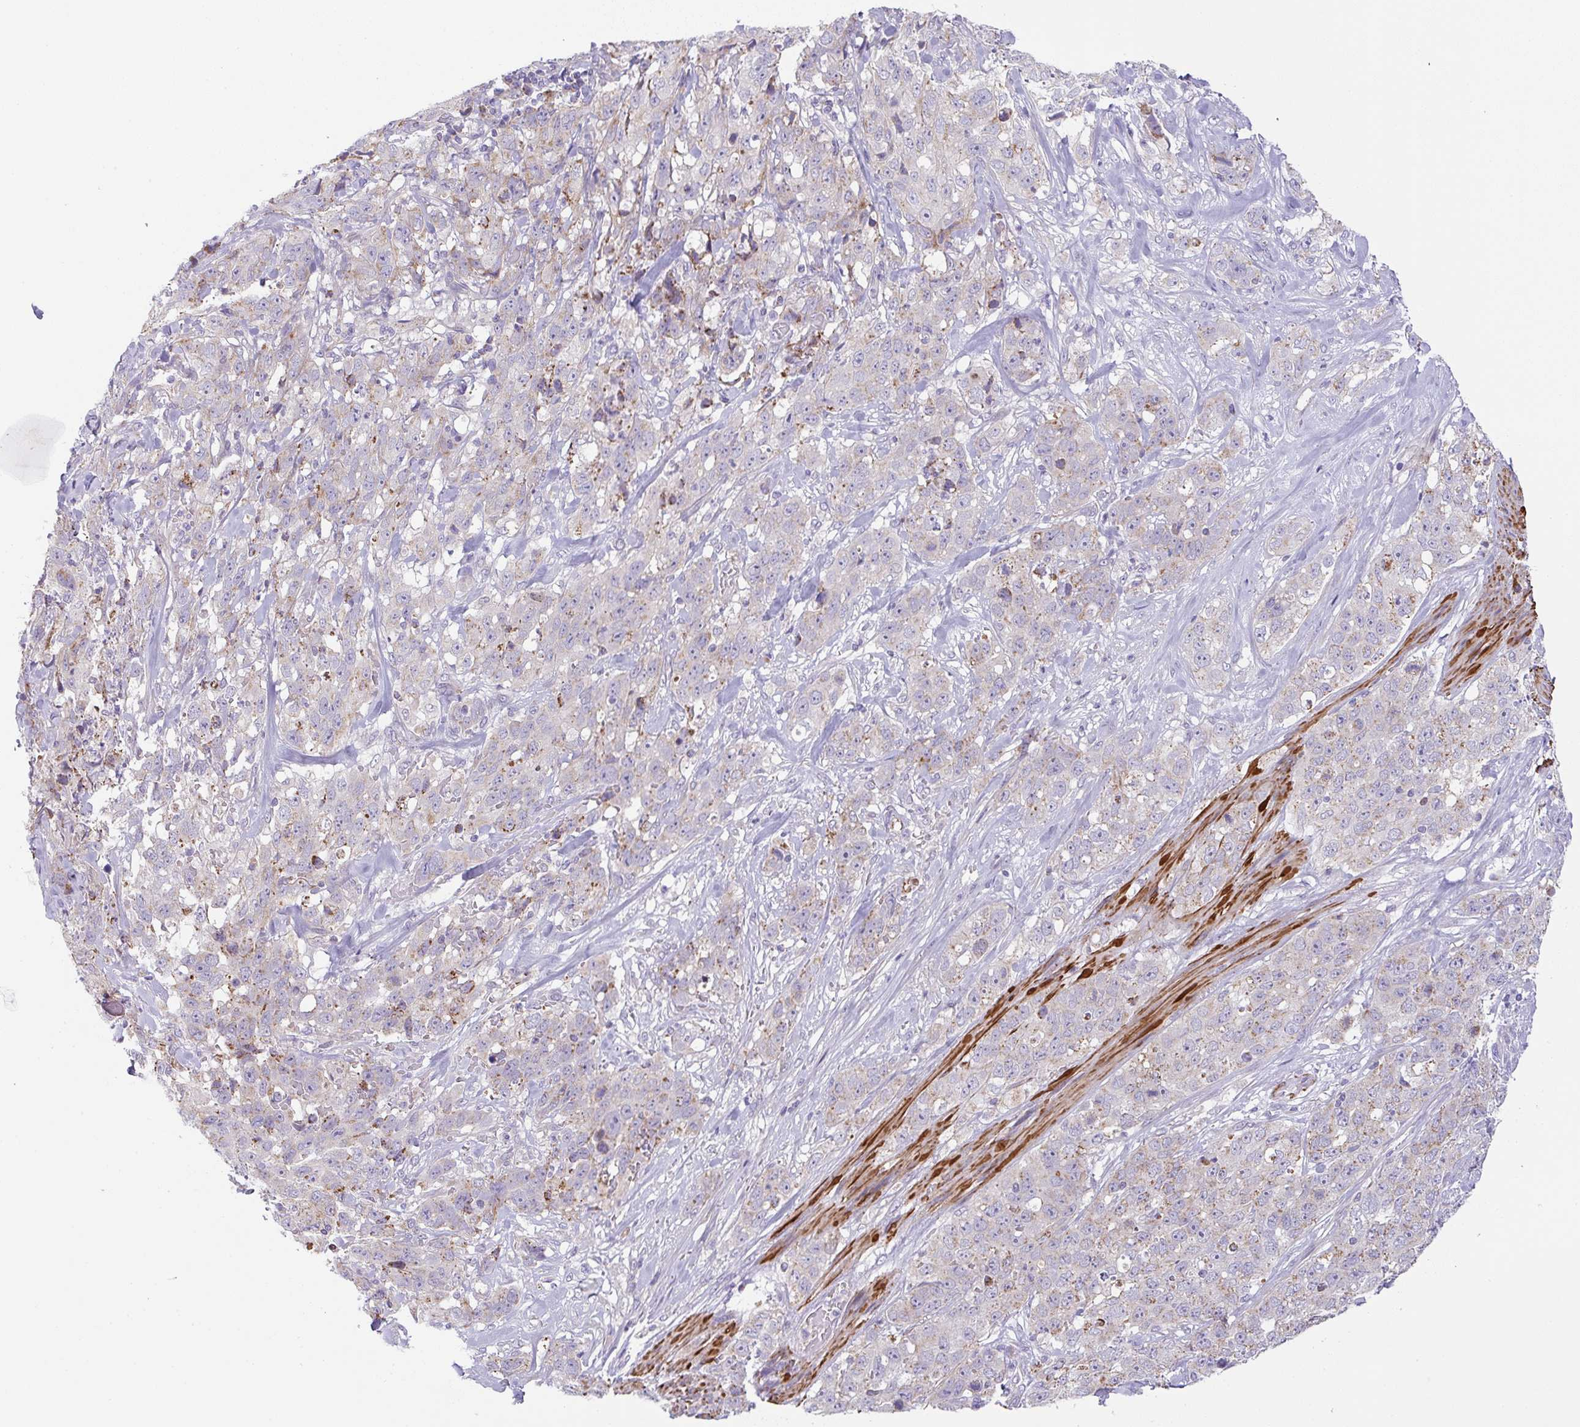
{"staining": {"intensity": "weak", "quantity": "25%-75%", "location": "cytoplasmic/membranous"}, "tissue": "stomach cancer", "cell_type": "Tumor cells", "image_type": "cancer", "snomed": [{"axis": "morphology", "description": "Adenocarcinoma, NOS"}, {"axis": "topography", "description": "Stomach"}], "caption": "Stomach adenocarcinoma stained for a protein (brown) reveals weak cytoplasmic/membranous positive staining in about 25%-75% of tumor cells.", "gene": "CHDH", "patient": {"sex": "male", "age": 48}}